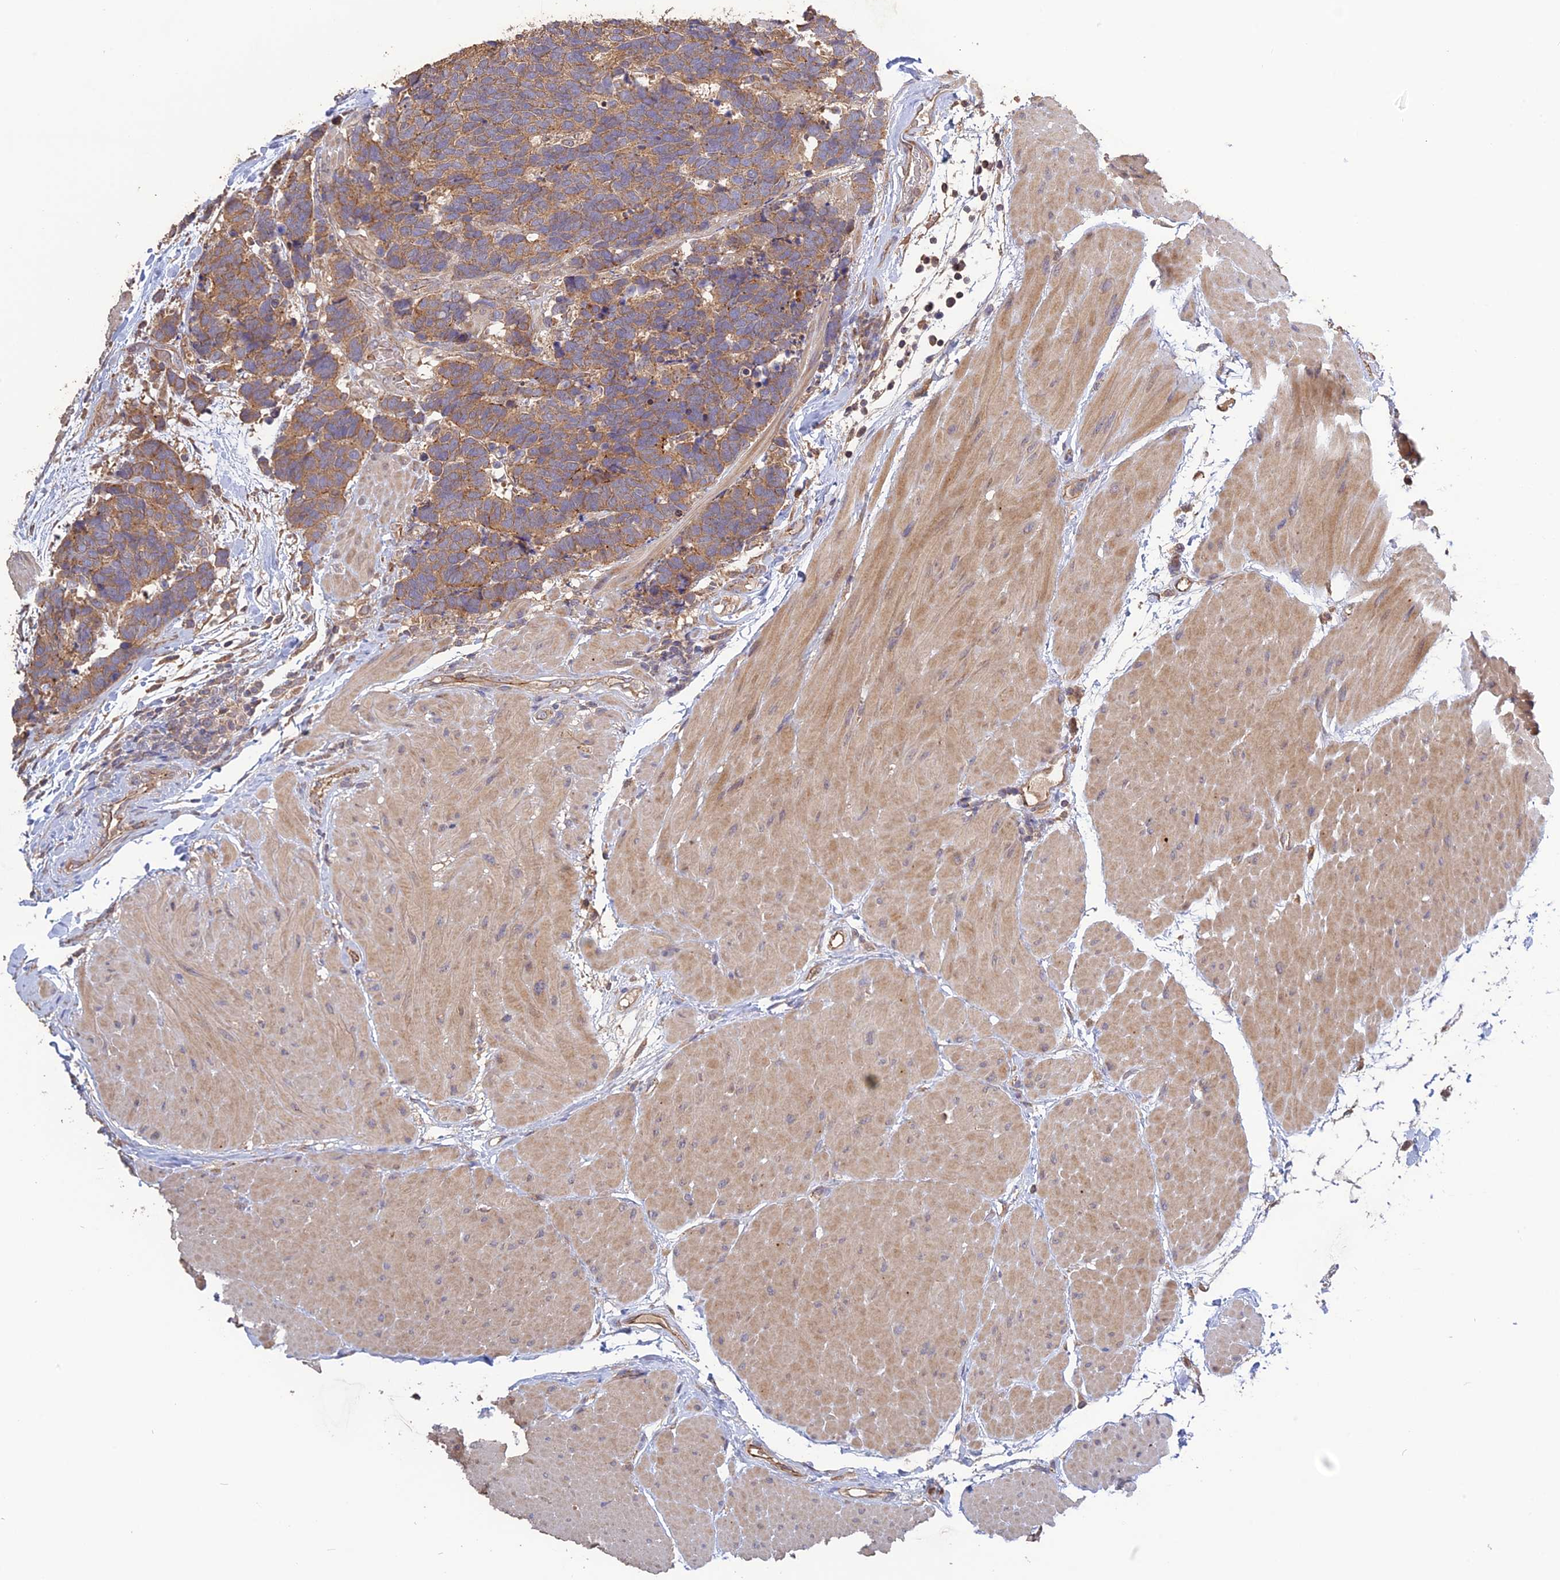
{"staining": {"intensity": "moderate", "quantity": ">75%", "location": "cytoplasmic/membranous"}, "tissue": "carcinoid", "cell_type": "Tumor cells", "image_type": "cancer", "snomed": [{"axis": "morphology", "description": "Carcinoma, NOS"}, {"axis": "morphology", "description": "Carcinoid, malignant, NOS"}, {"axis": "topography", "description": "Urinary bladder"}], "caption": "DAB (3,3'-diaminobenzidine) immunohistochemical staining of human carcinoid displays moderate cytoplasmic/membranous protein staining in about >75% of tumor cells.", "gene": "ARHGAP40", "patient": {"sex": "male", "age": 57}}